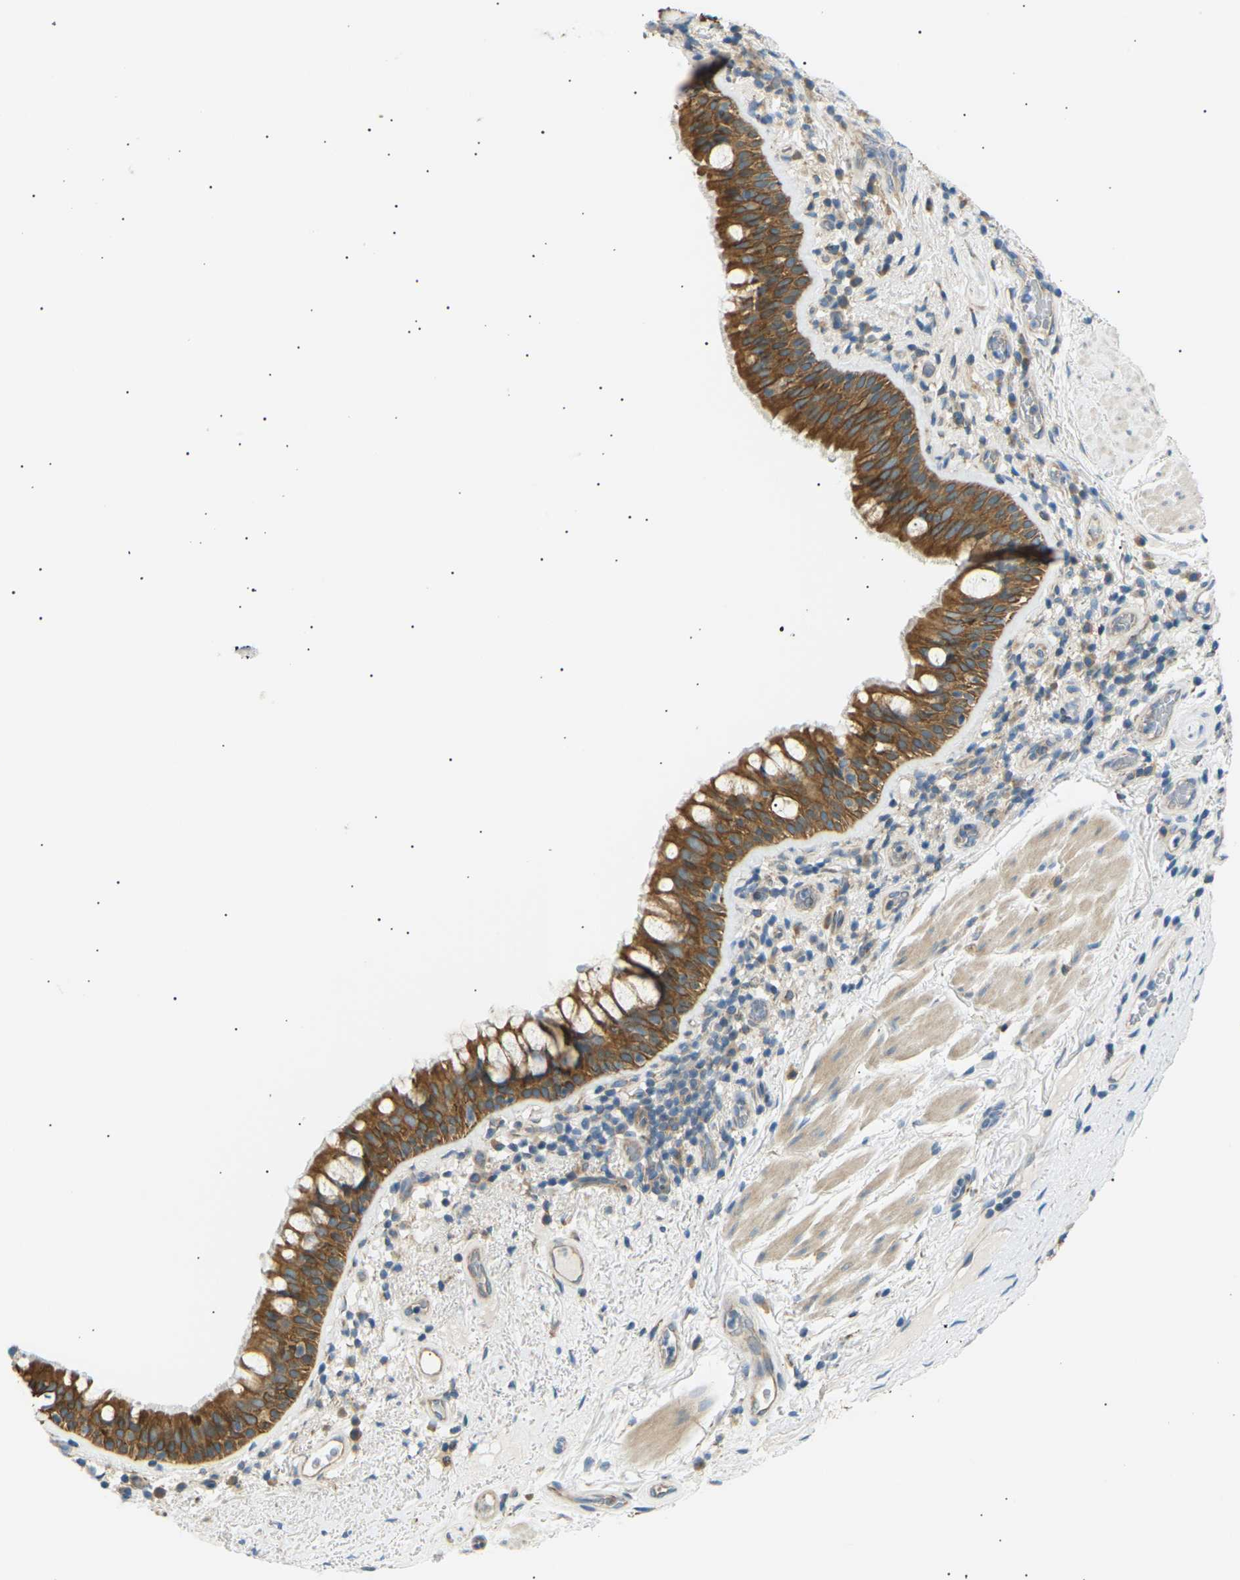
{"staining": {"intensity": "strong", "quantity": ">75%", "location": "cytoplasmic/membranous"}, "tissue": "bronchus", "cell_type": "Respiratory epithelial cells", "image_type": "normal", "snomed": [{"axis": "morphology", "description": "Normal tissue, NOS"}, {"axis": "morphology", "description": "Inflammation, NOS"}, {"axis": "topography", "description": "Cartilage tissue"}, {"axis": "topography", "description": "Bronchus"}], "caption": "DAB immunohistochemical staining of unremarkable bronchus shows strong cytoplasmic/membranous protein staining in approximately >75% of respiratory epithelial cells.", "gene": "TBC1D8", "patient": {"sex": "male", "age": 77}}